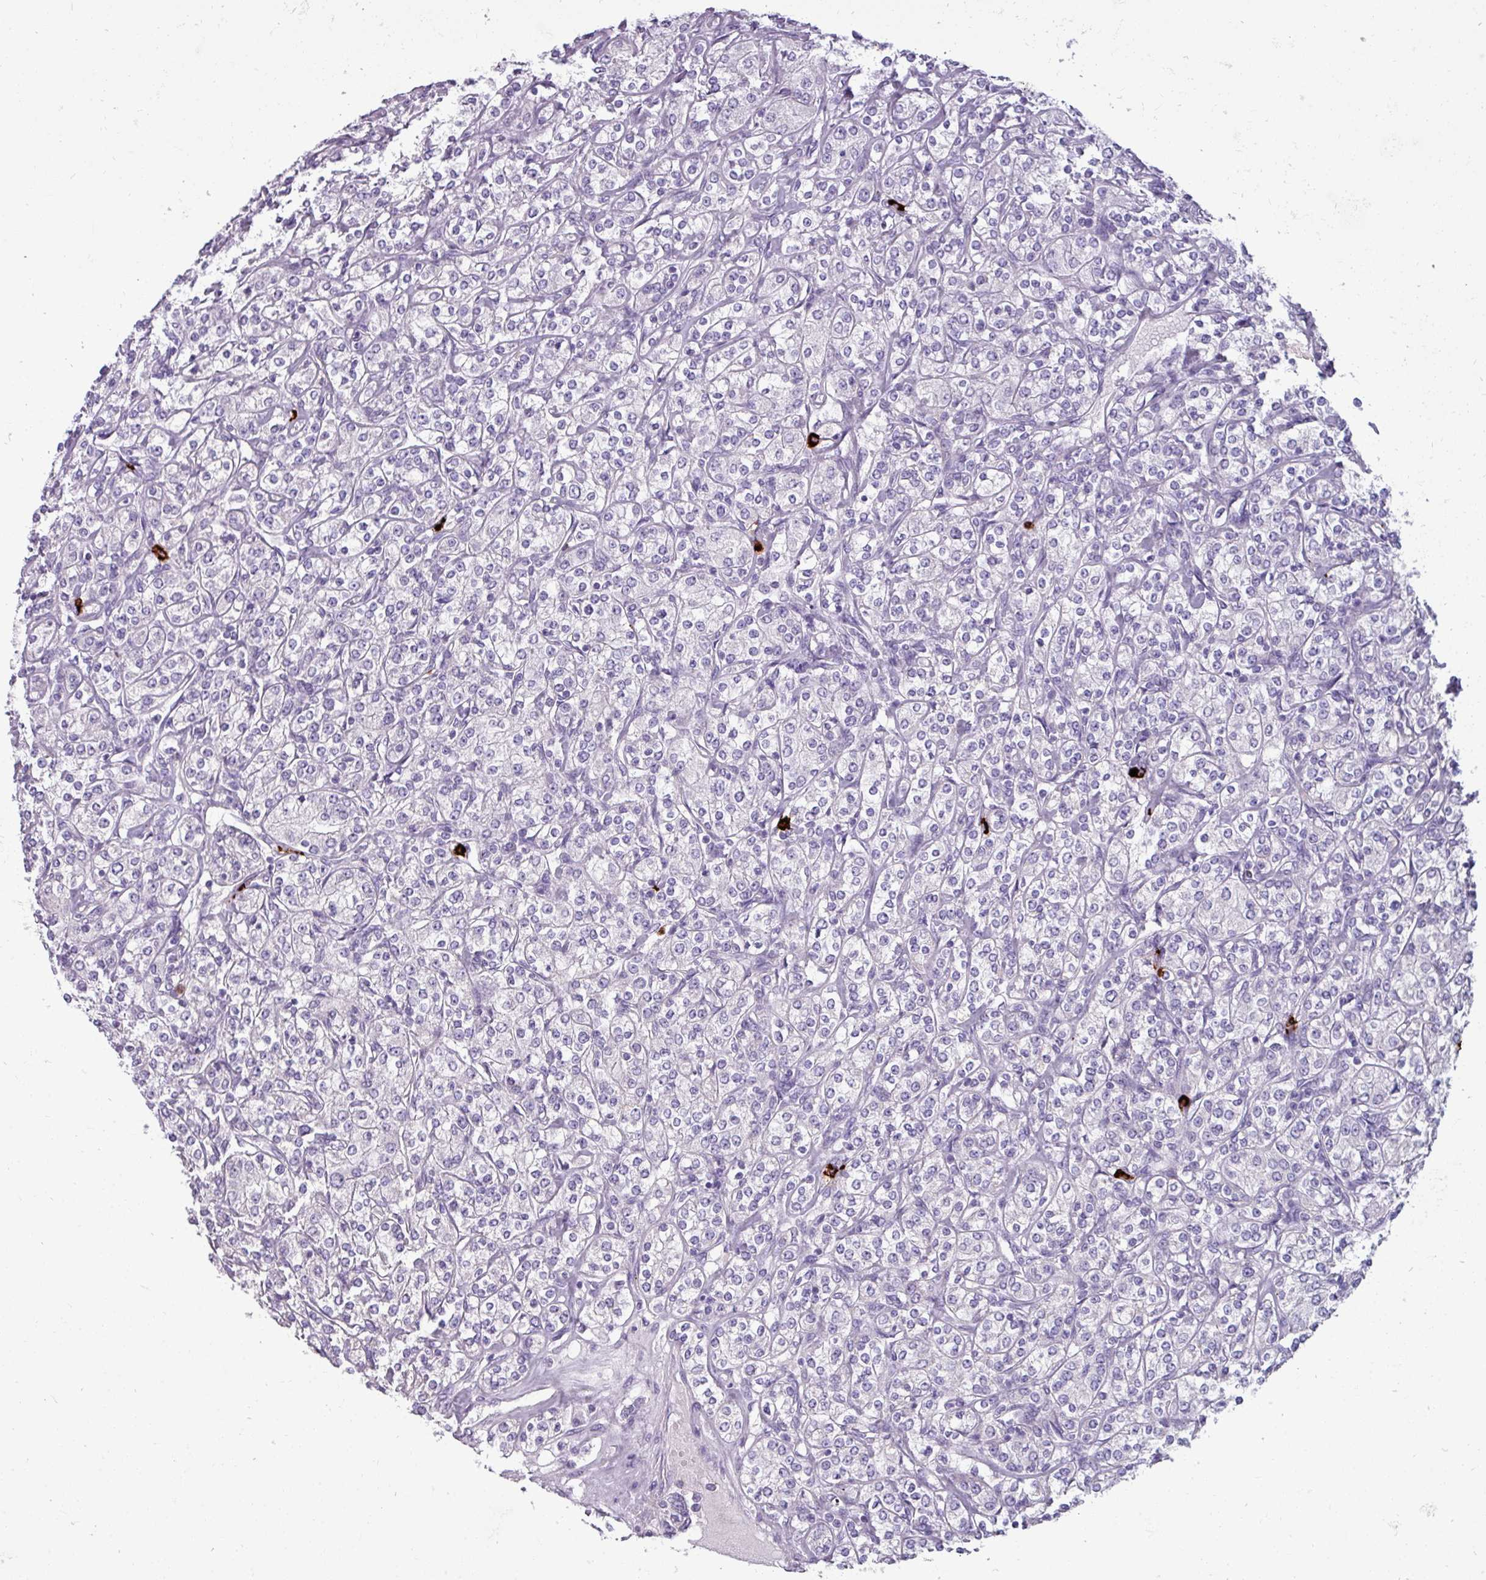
{"staining": {"intensity": "negative", "quantity": "none", "location": "none"}, "tissue": "renal cancer", "cell_type": "Tumor cells", "image_type": "cancer", "snomed": [{"axis": "morphology", "description": "Adenocarcinoma, NOS"}, {"axis": "topography", "description": "Kidney"}], "caption": "IHC of renal cancer (adenocarcinoma) exhibits no staining in tumor cells. (DAB (3,3'-diaminobenzidine) IHC, high magnification).", "gene": "TRIM39", "patient": {"sex": "male", "age": 77}}